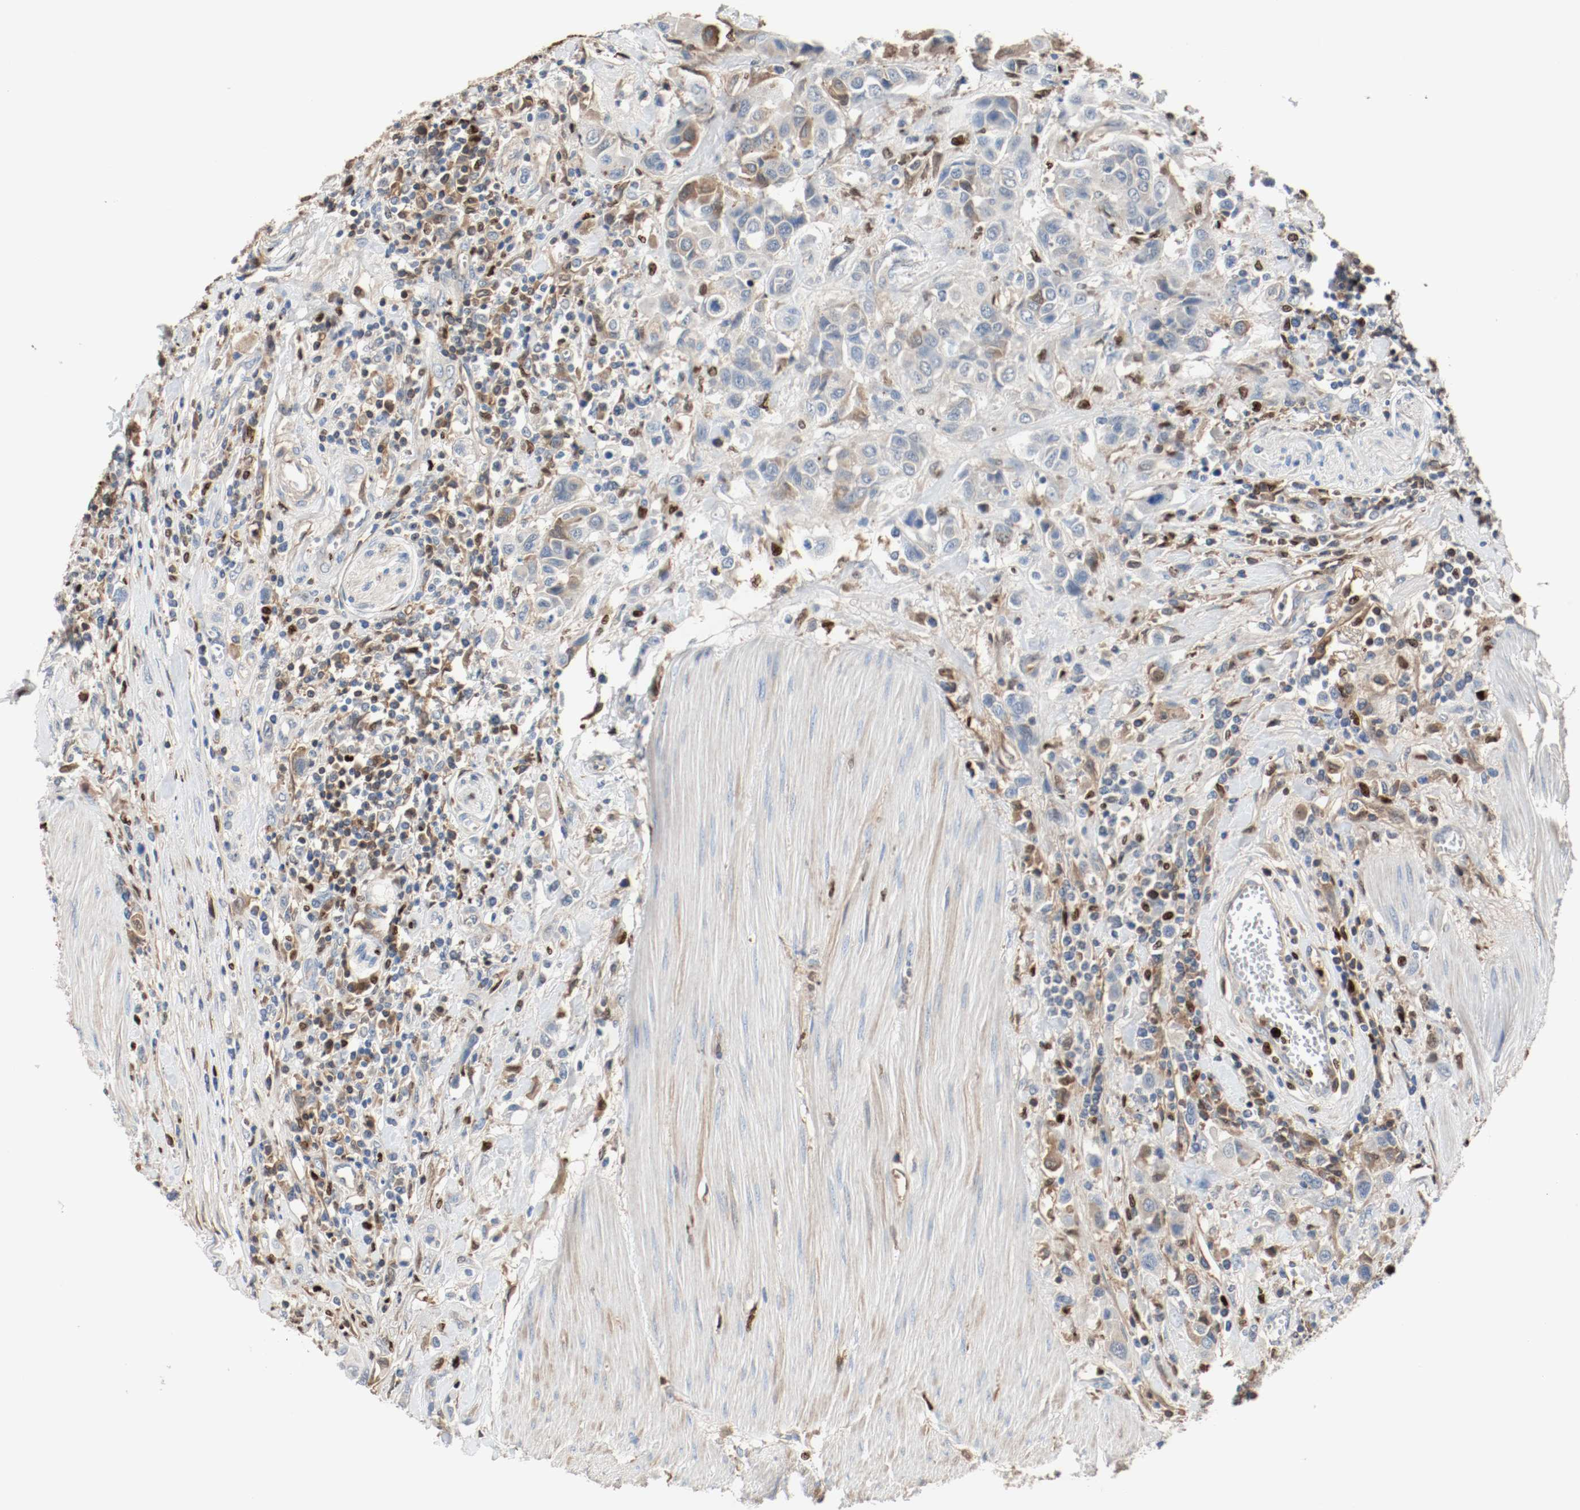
{"staining": {"intensity": "weak", "quantity": "<25%", "location": "cytoplasmic/membranous"}, "tissue": "urothelial cancer", "cell_type": "Tumor cells", "image_type": "cancer", "snomed": [{"axis": "morphology", "description": "Urothelial carcinoma, High grade"}, {"axis": "topography", "description": "Urinary bladder"}], "caption": "The image shows no significant expression in tumor cells of urothelial cancer.", "gene": "BLK", "patient": {"sex": "male", "age": 50}}